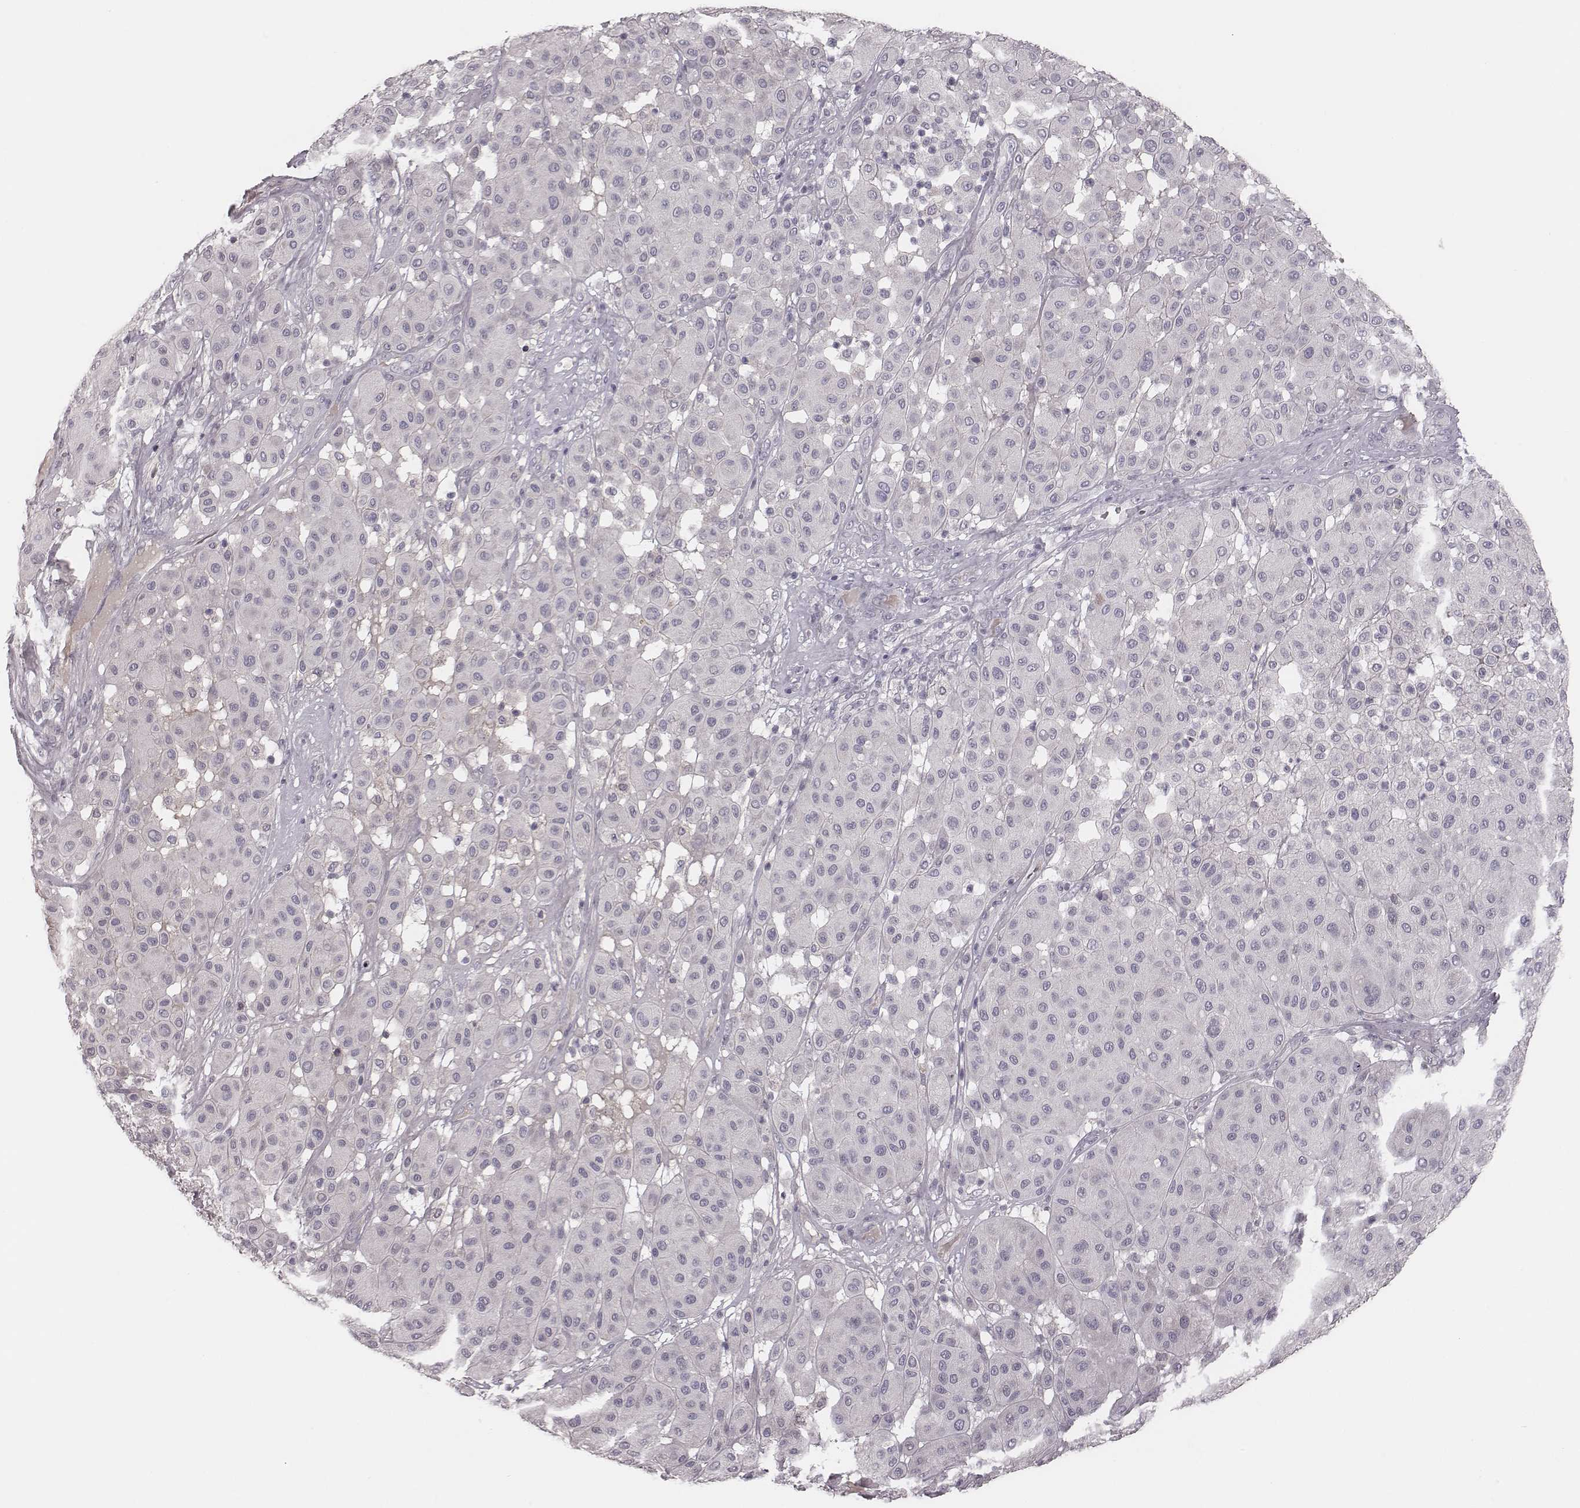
{"staining": {"intensity": "negative", "quantity": "none", "location": "none"}, "tissue": "melanoma", "cell_type": "Tumor cells", "image_type": "cancer", "snomed": [{"axis": "morphology", "description": "Malignant melanoma, Metastatic site"}, {"axis": "topography", "description": "Smooth muscle"}], "caption": "A photomicrograph of malignant melanoma (metastatic site) stained for a protein shows no brown staining in tumor cells.", "gene": "TLX3", "patient": {"sex": "male", "age": 41}}